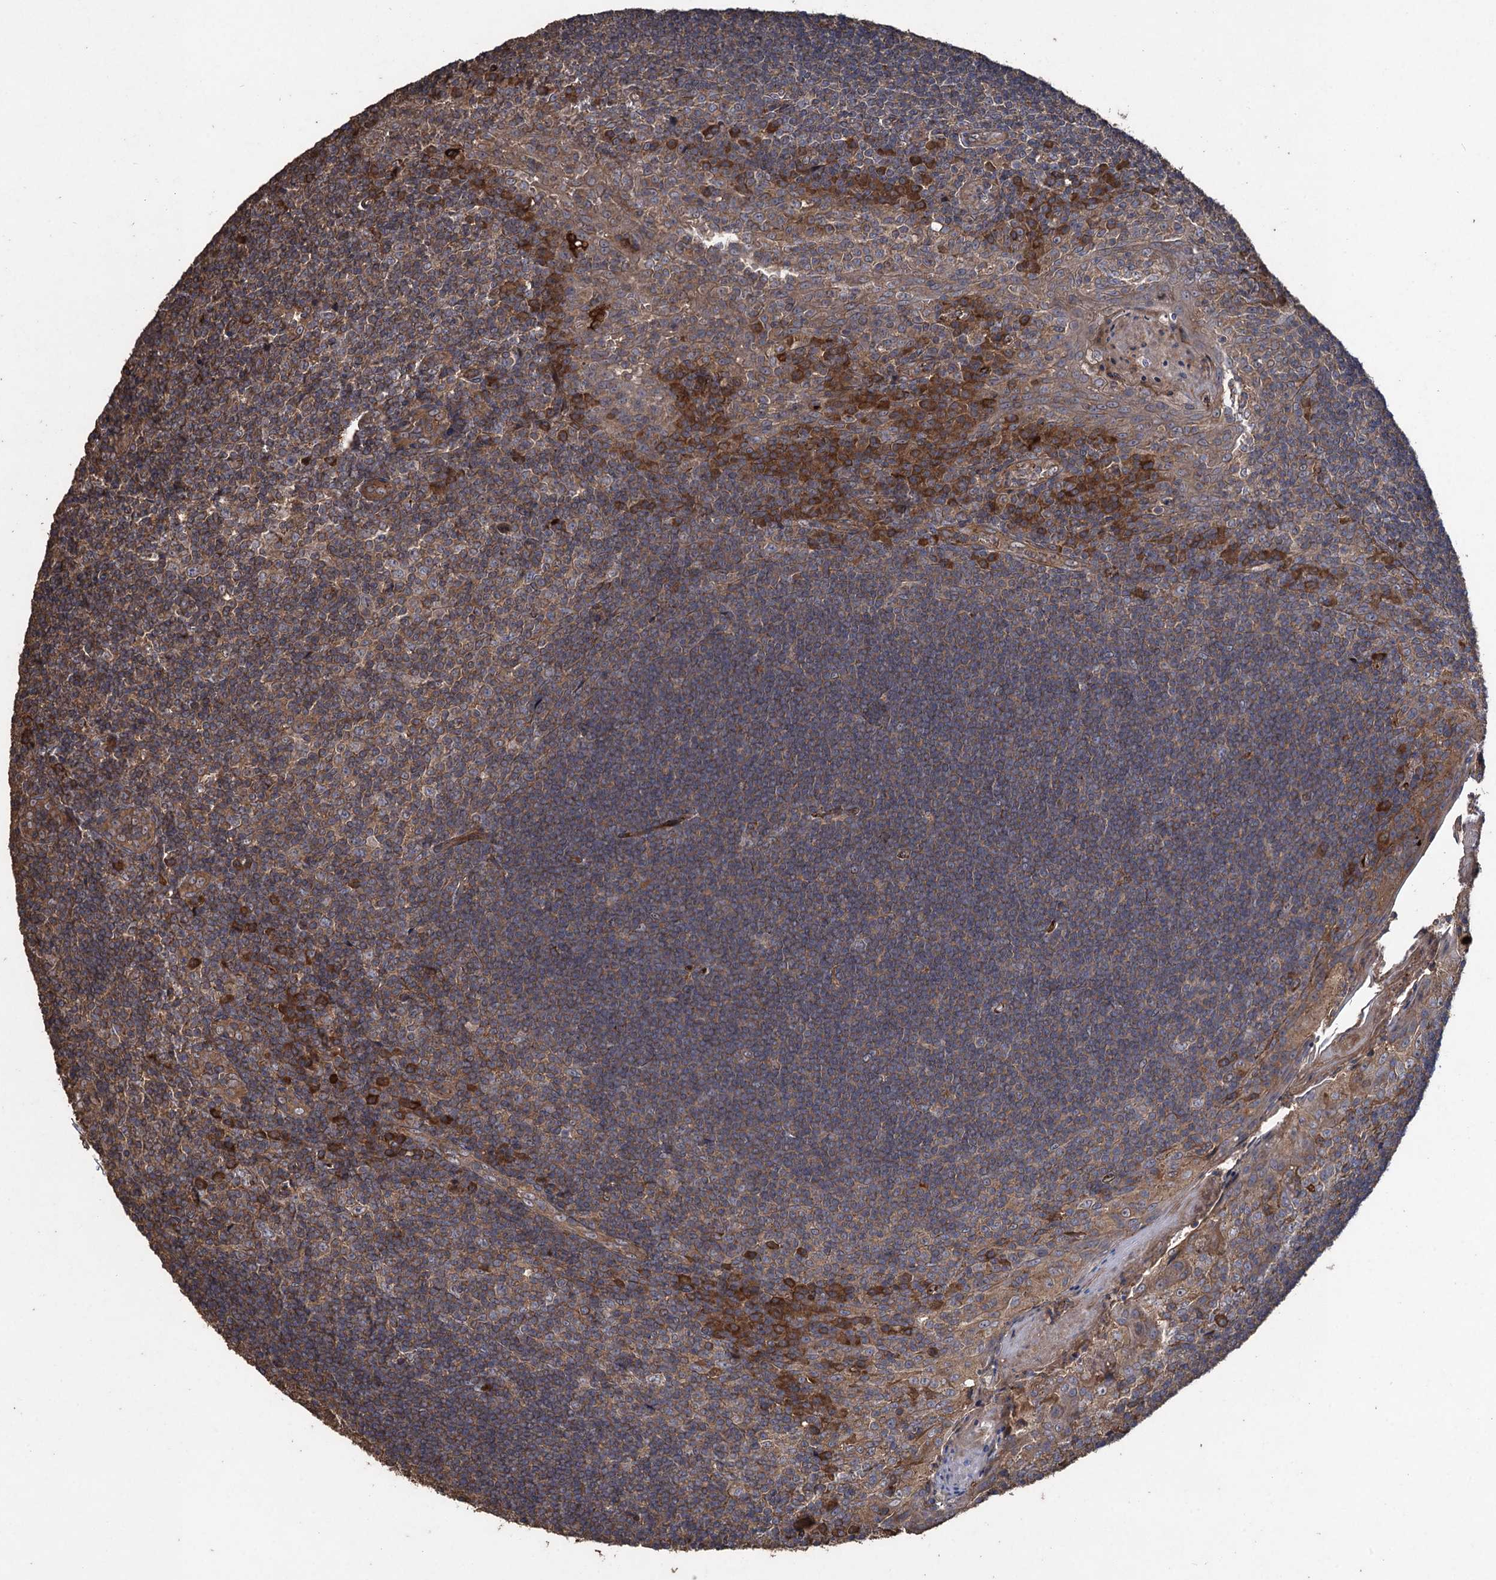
{"staining": {"intensity": "strong", "quantity": "25%-75%", "location": "cytoplasmic/membranous"}, "tissue": "tonsil", "cell_type": "Germinal center cells", "image_type": "normal", "snomed": [{"axis": "morphology", "description": "Normal tissue, NOS"}, {"axis": "topography", "description": "Tonsil"}], "caption": "Germinal center cells show high levels of strong cytoplasmic/membranous expression in about 25%-75% of cells in unremarkable tonsil. Using DAB (3,3'-diaminobenzidine) (brown) and hematoxylin (blue) stains, captured at high magnification using brightfield microscopy.", "gene": "TXNDC11", "patient": {"sex": "male", "age": 27}}